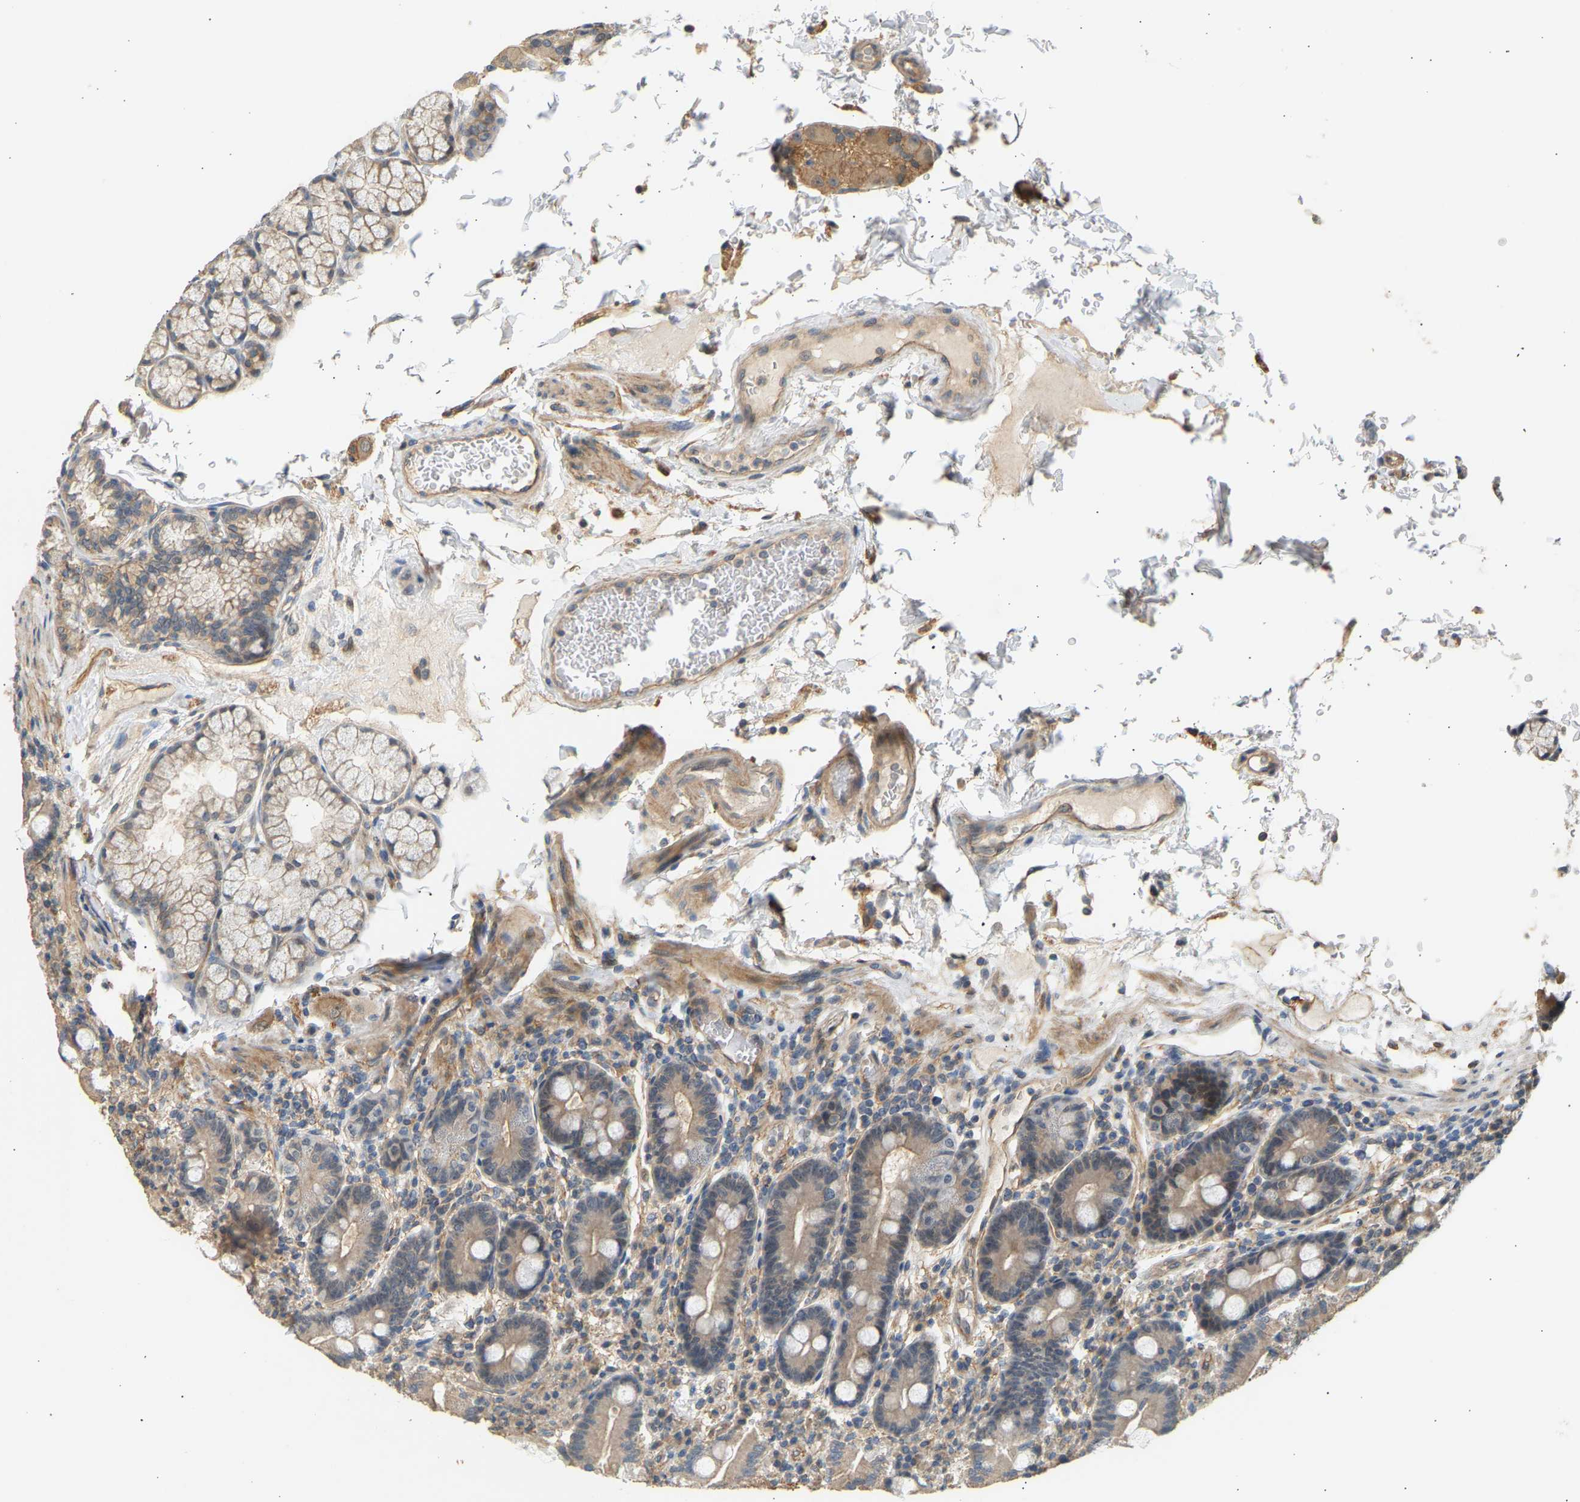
{"staining": {"intensity": "moderate", "quantity": ">75%", "location": "cytoplasmic/membranous"}, "tissue": "duodenum", "cell_type": "Glandular cells", "image_type": "normal", "snomed": [{"axis": "morphology", "description": "Normal tissue, NOS"}, {"axis": "topography", "description": "Duodenum"}], "caption": "The immunohistochemical stain labels moderate cytoplasmic/membranous staining in glandular cells of unremarkable duodenum. The staining was performed using DAB, with brown indicating positive protein expression. Nuclei are stained blue with hematoxylin.", "gene": "RGL1", "patient": {"sex": "male", "age": 50}}